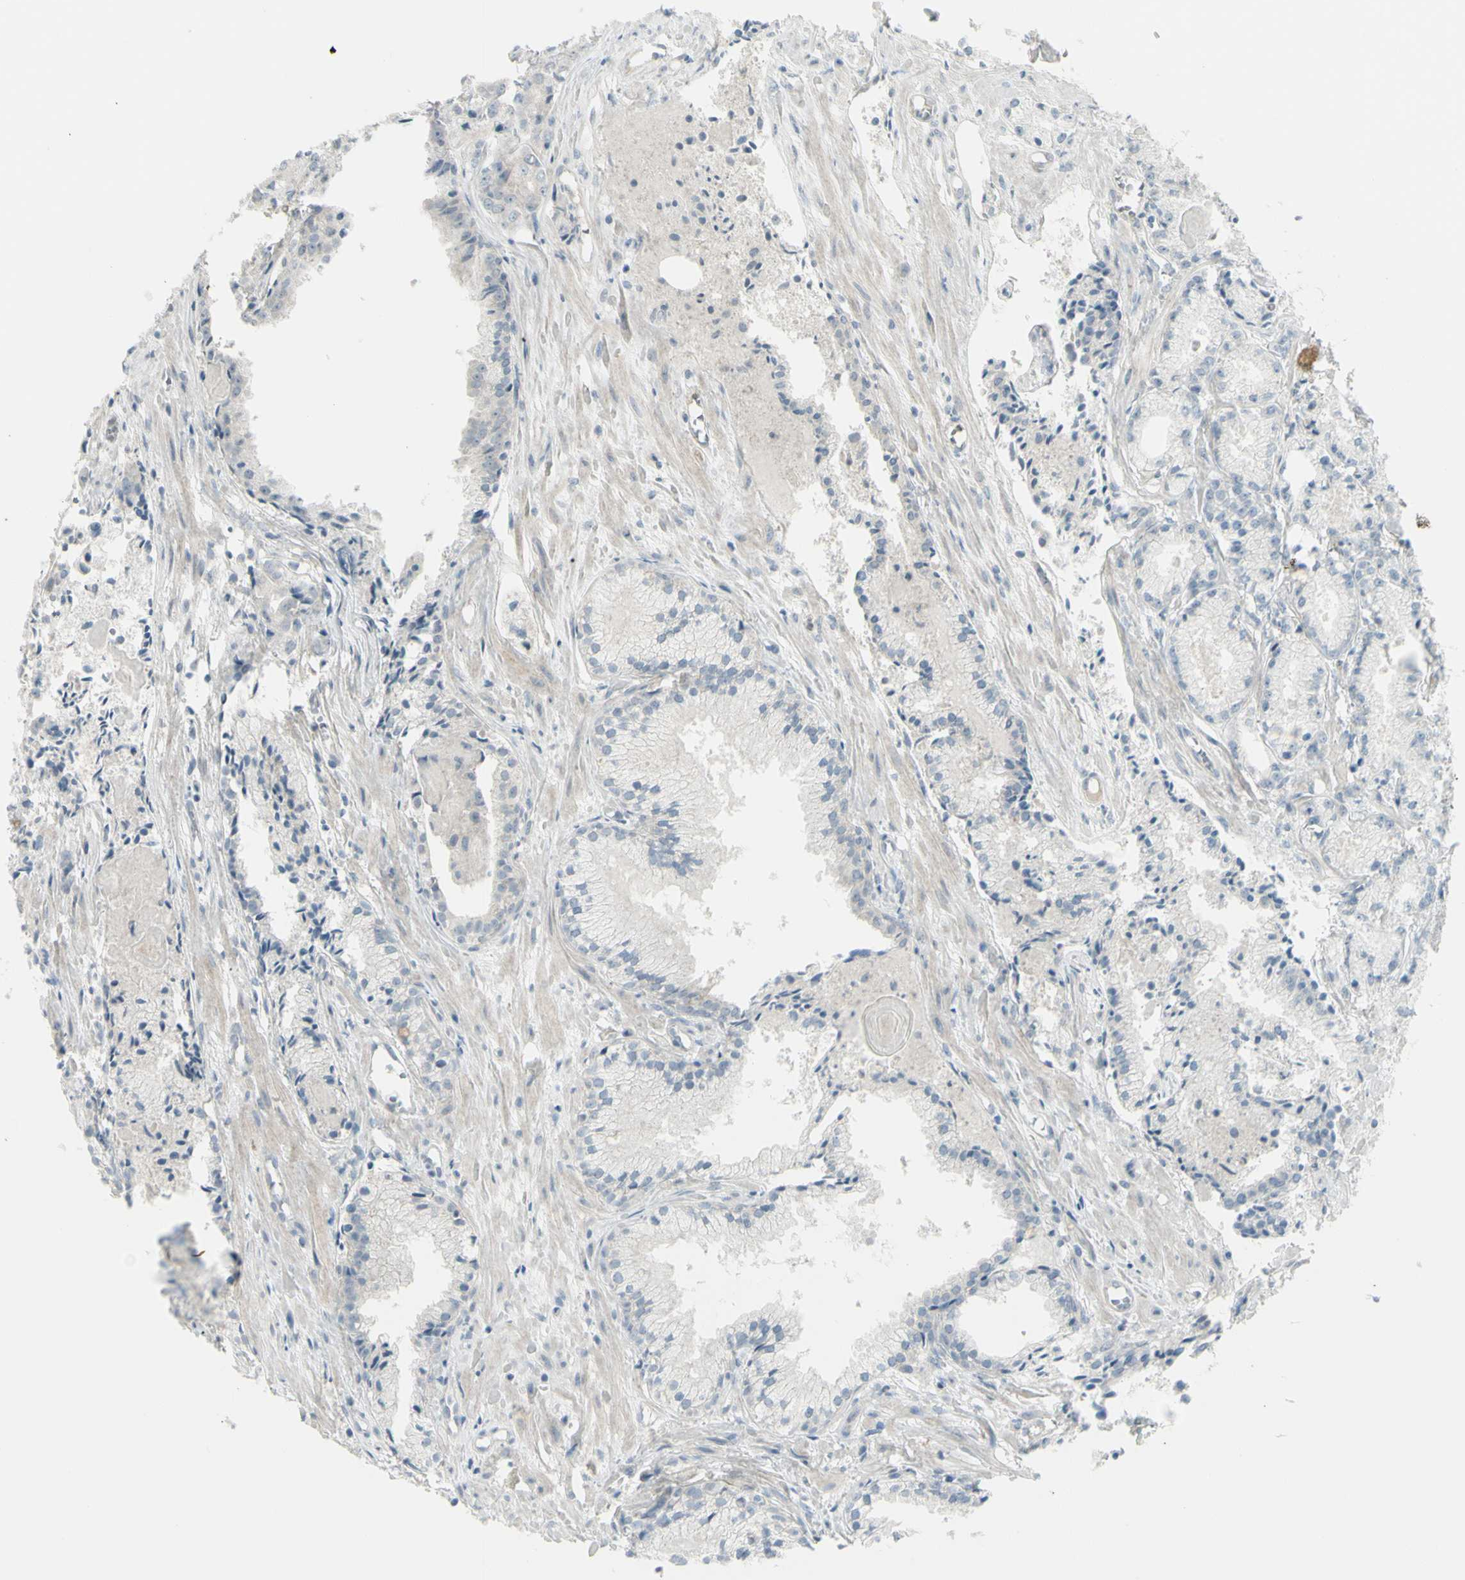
{"staining": {"intensity": "weak", "quantity": ">75%", "location": "cytoplasmic/membranous"}, "tissue": "prostate cancer", "cell_type": "Tumor cells", "image_type": "cancer", "snomed": [{"axis": "morphology", "description": "Adenocarcinoma, Low grade"}, {"axis": "topography", "description": "Prostate"}], "caption": "Brown immunohistochemical staining in human adenocarcinoma (low-grade) (prostate) exhibits weak cytoplasmic/membranous positivity in approximately >75% of tumor cells.", "gene": "SH3GL2", "patient": {"sex": "male", "age": 72}}